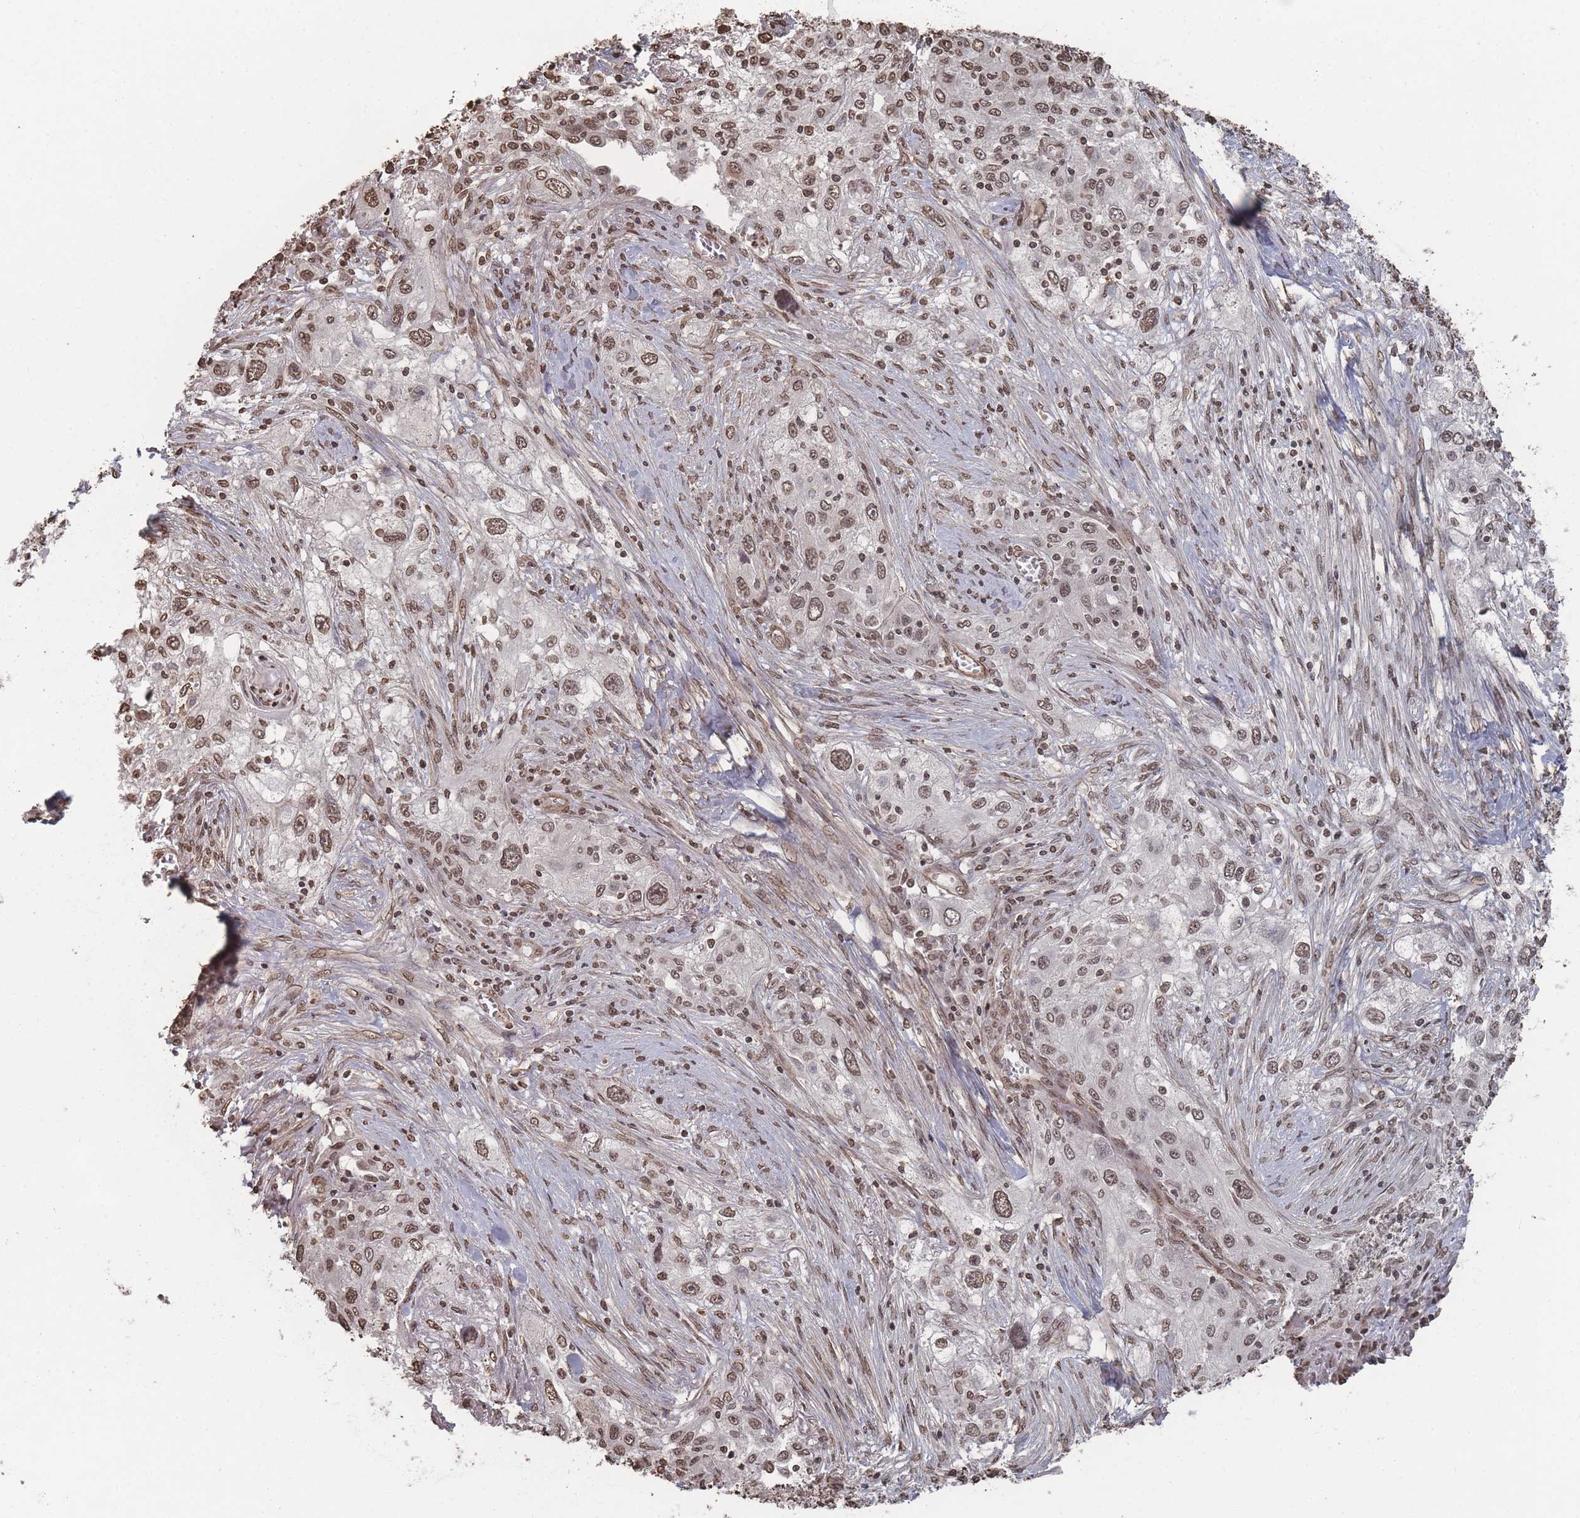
{"staining": {"intensity": "moderate", "quantity": ">75%", "location": "nuclear"}, "tissue": "lung cancer", "cell_type": "Tumor cells", "image_type": "cancer", "snomed": [{"axis": "morphology", "description": "Squamous cell carcinoma, NOS"}, {"axis": "topography", "description": "Lung"}], "caption": "Moderate nuclear protein staining is present in about >75% of tumor cells in lung cancer.", "gene": "PLEKHG5", "patient": {"sex": "female", "age": 69}}